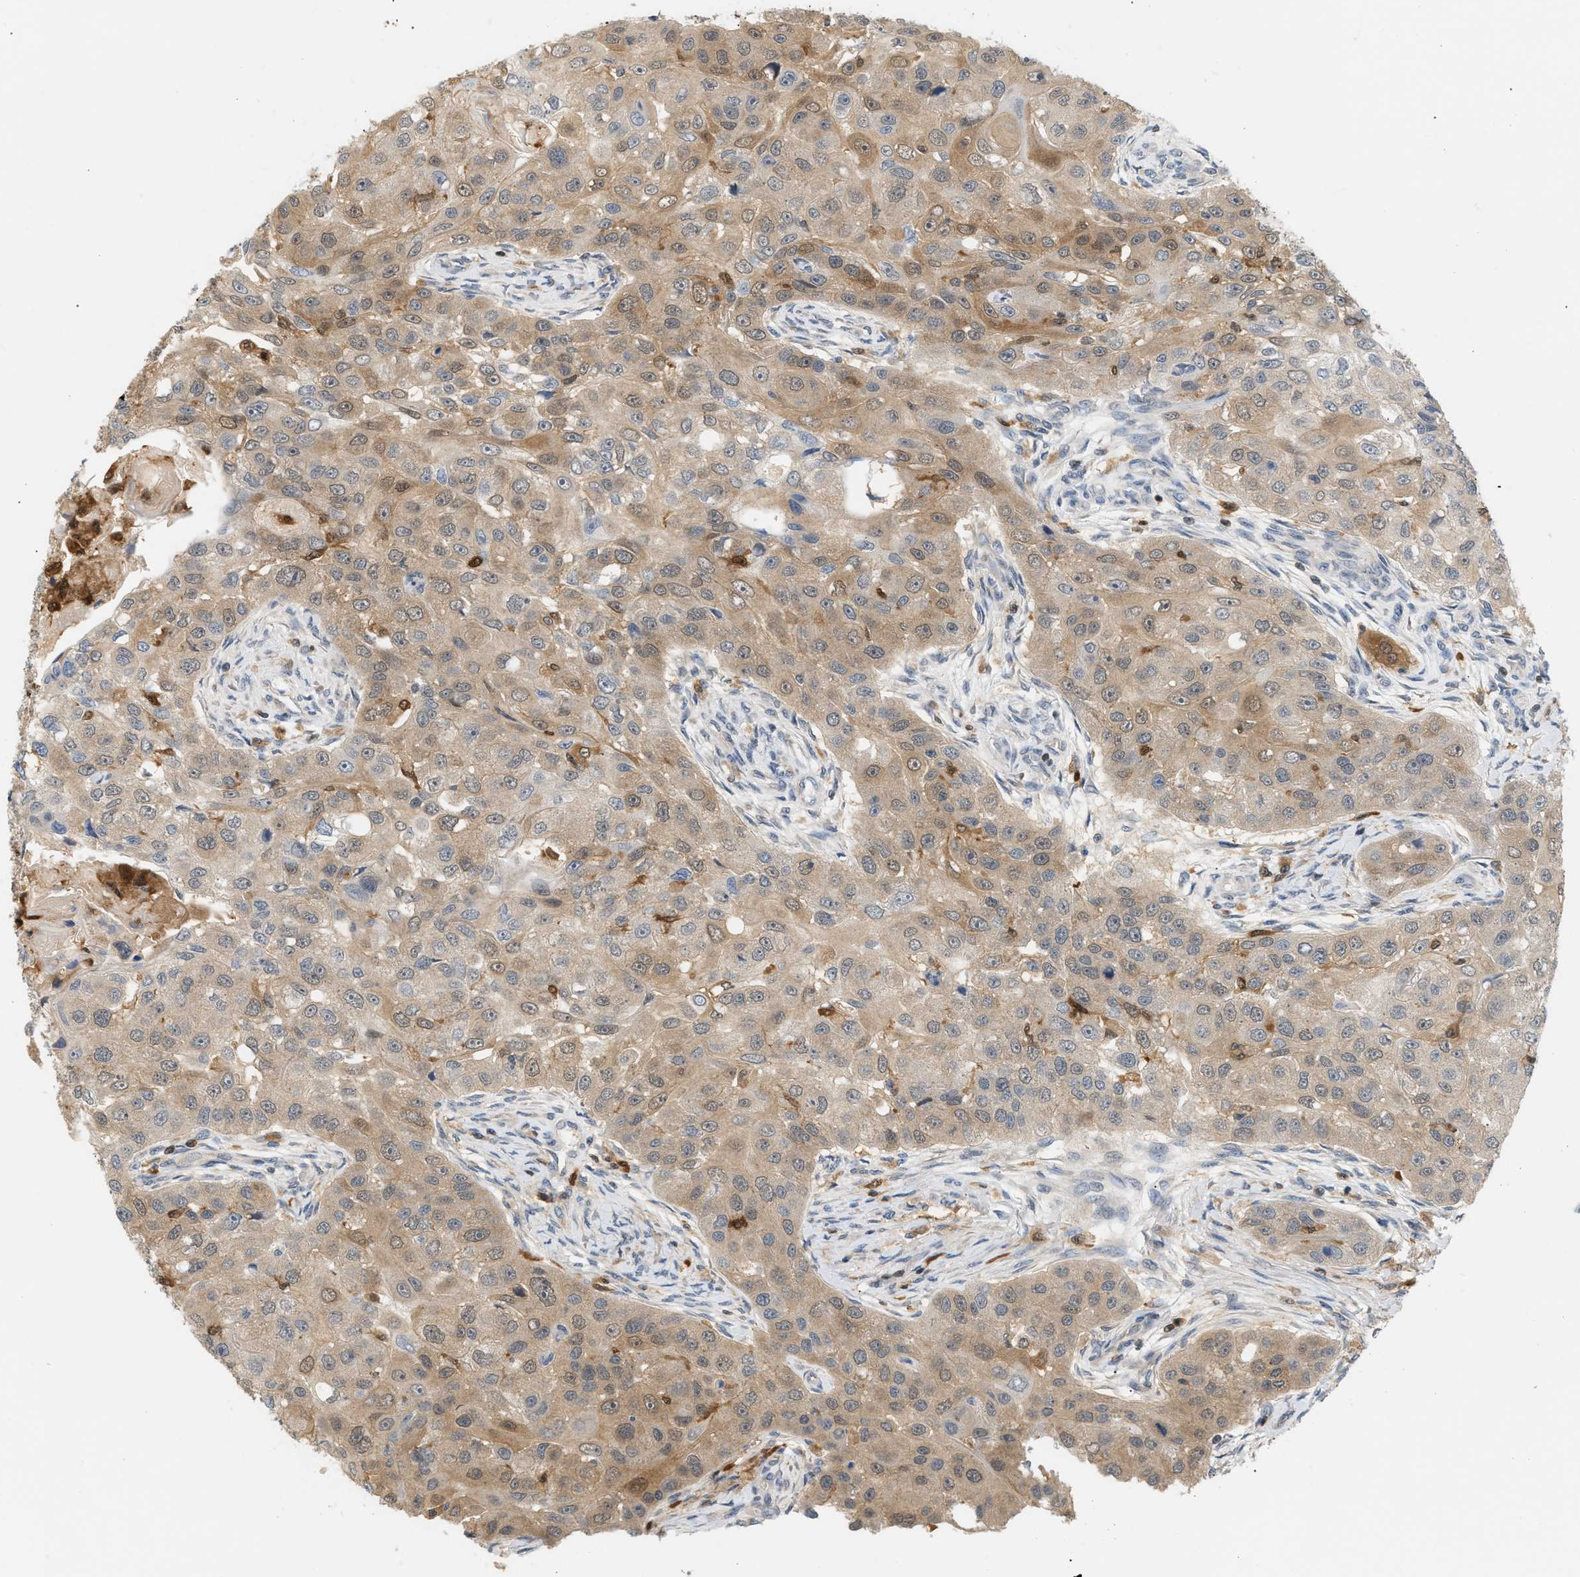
{"staining": {"intensity": "weak", "quantity": ">75%", "location": "cytoplasmic/membranous"}, "tissue": "head and neck cancer", "cell_type": "Tumor cells", "image_type": "cancer", "snomed": [{"axis": "morphology", "description": "Normal tissue, NOS"}, {"axis": "morphology", "description": "Squamous cell carcinoma, NOS"}, {"axis": "topography", "description": "Skeletal muscle"}, {"axis": "topography", "description": "Head-Neck"}], "caption": "Head and neck squamous cell carcinoma tissue shows weak cytoplasmic/membranous positivity in about >75% of tumor cells, visualized by immunohistochemistry.", "gene": "PYCARD", "patient": {"sex": "male", "age": 51}}